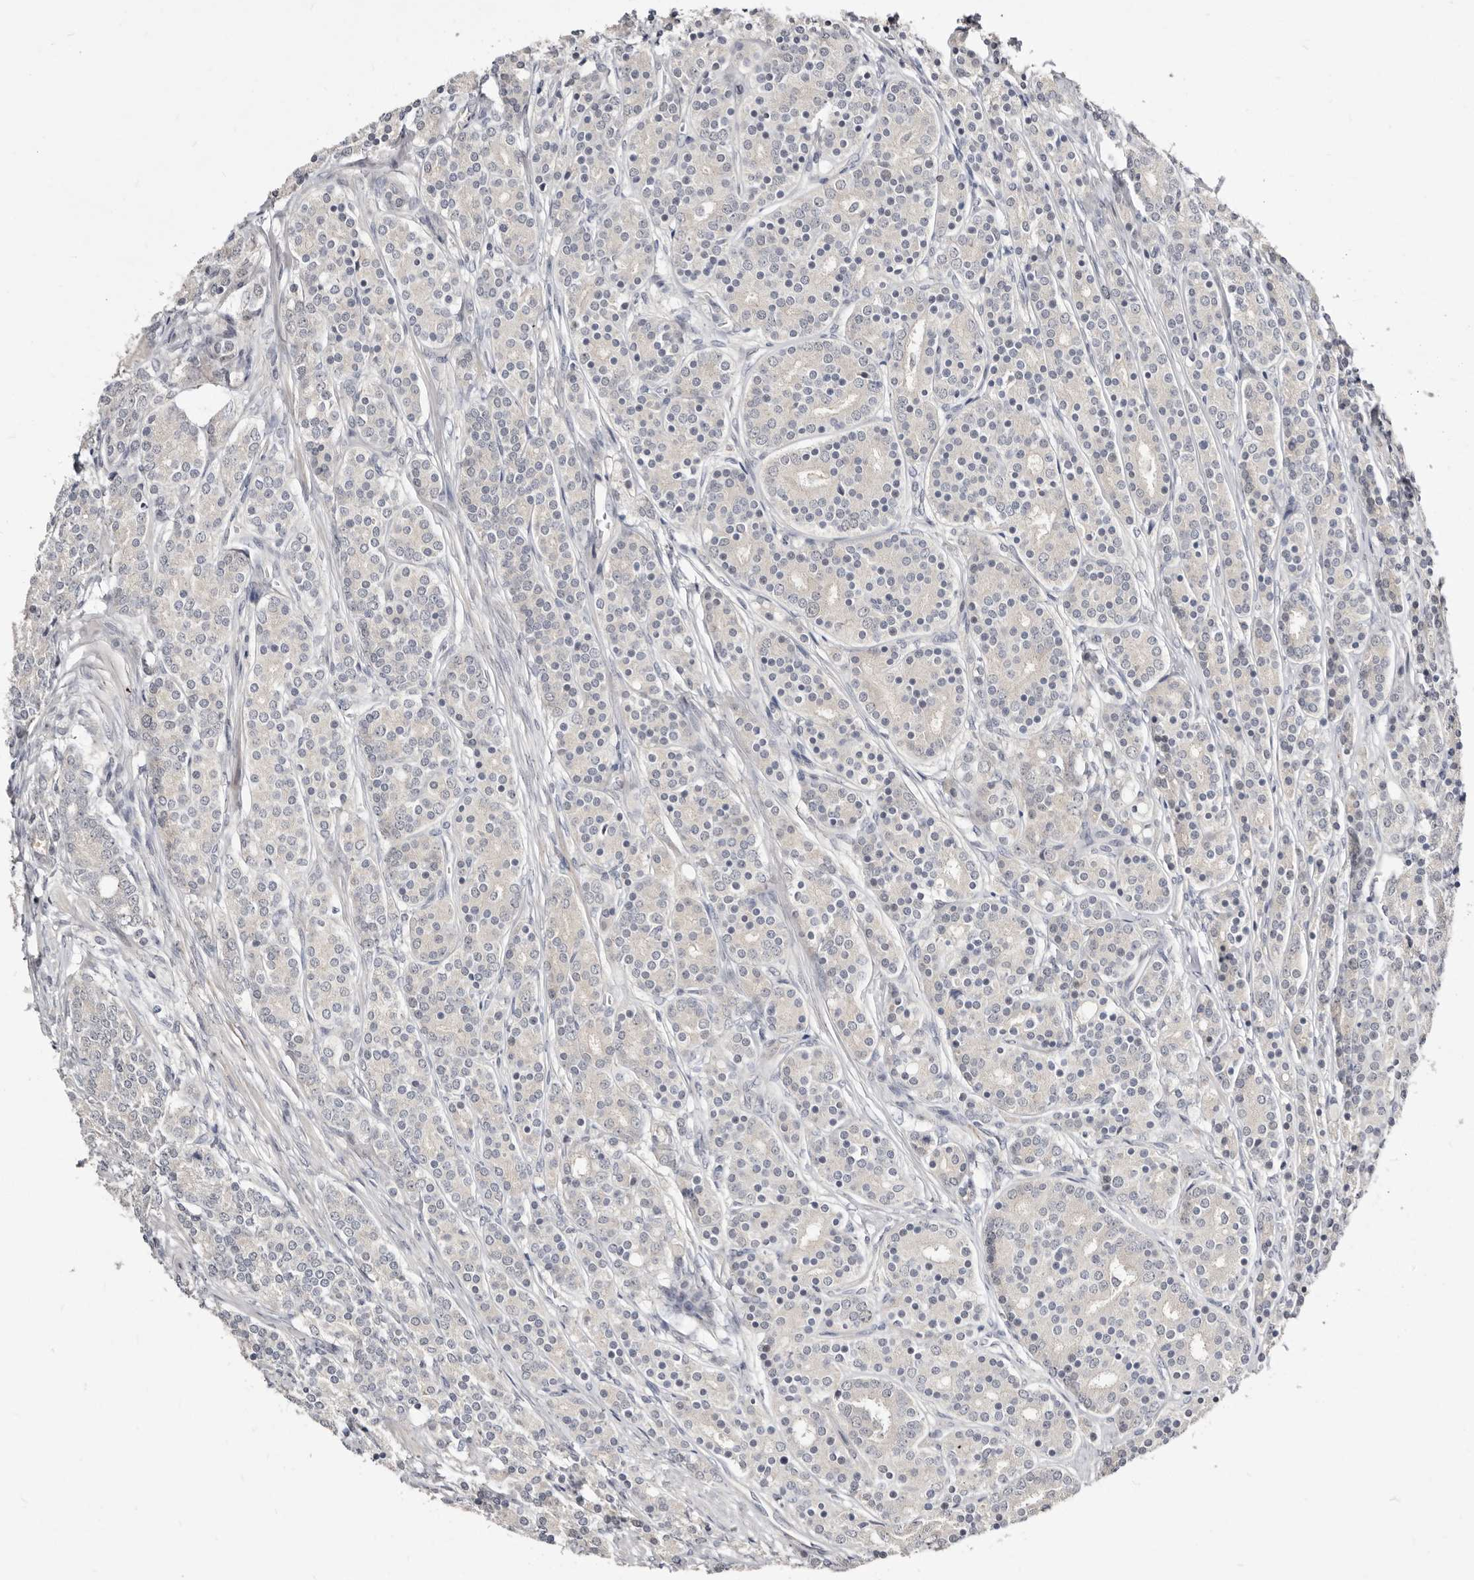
{"staining": {"intensity": "negative", "quantity": "none", "location": "none"}, "tissue": "prostate cancer", "cell_type": "Tumor cells", "image_type": "cancer", "snomed": [{"axis": "morphology", "description": "Adenocarcinoma, High grade"}, {"axis": "topography", "description": "Prostate"}], "caption": "Immunohistochemistry image of neoplastic tissue: prostate cancer stained with DAB (3,3'-diaminobenzidine) exhibits no significant protein staining in tumor cells.", "gene": "KLHL4", "patient": {"sex": "male", "age": 62}}